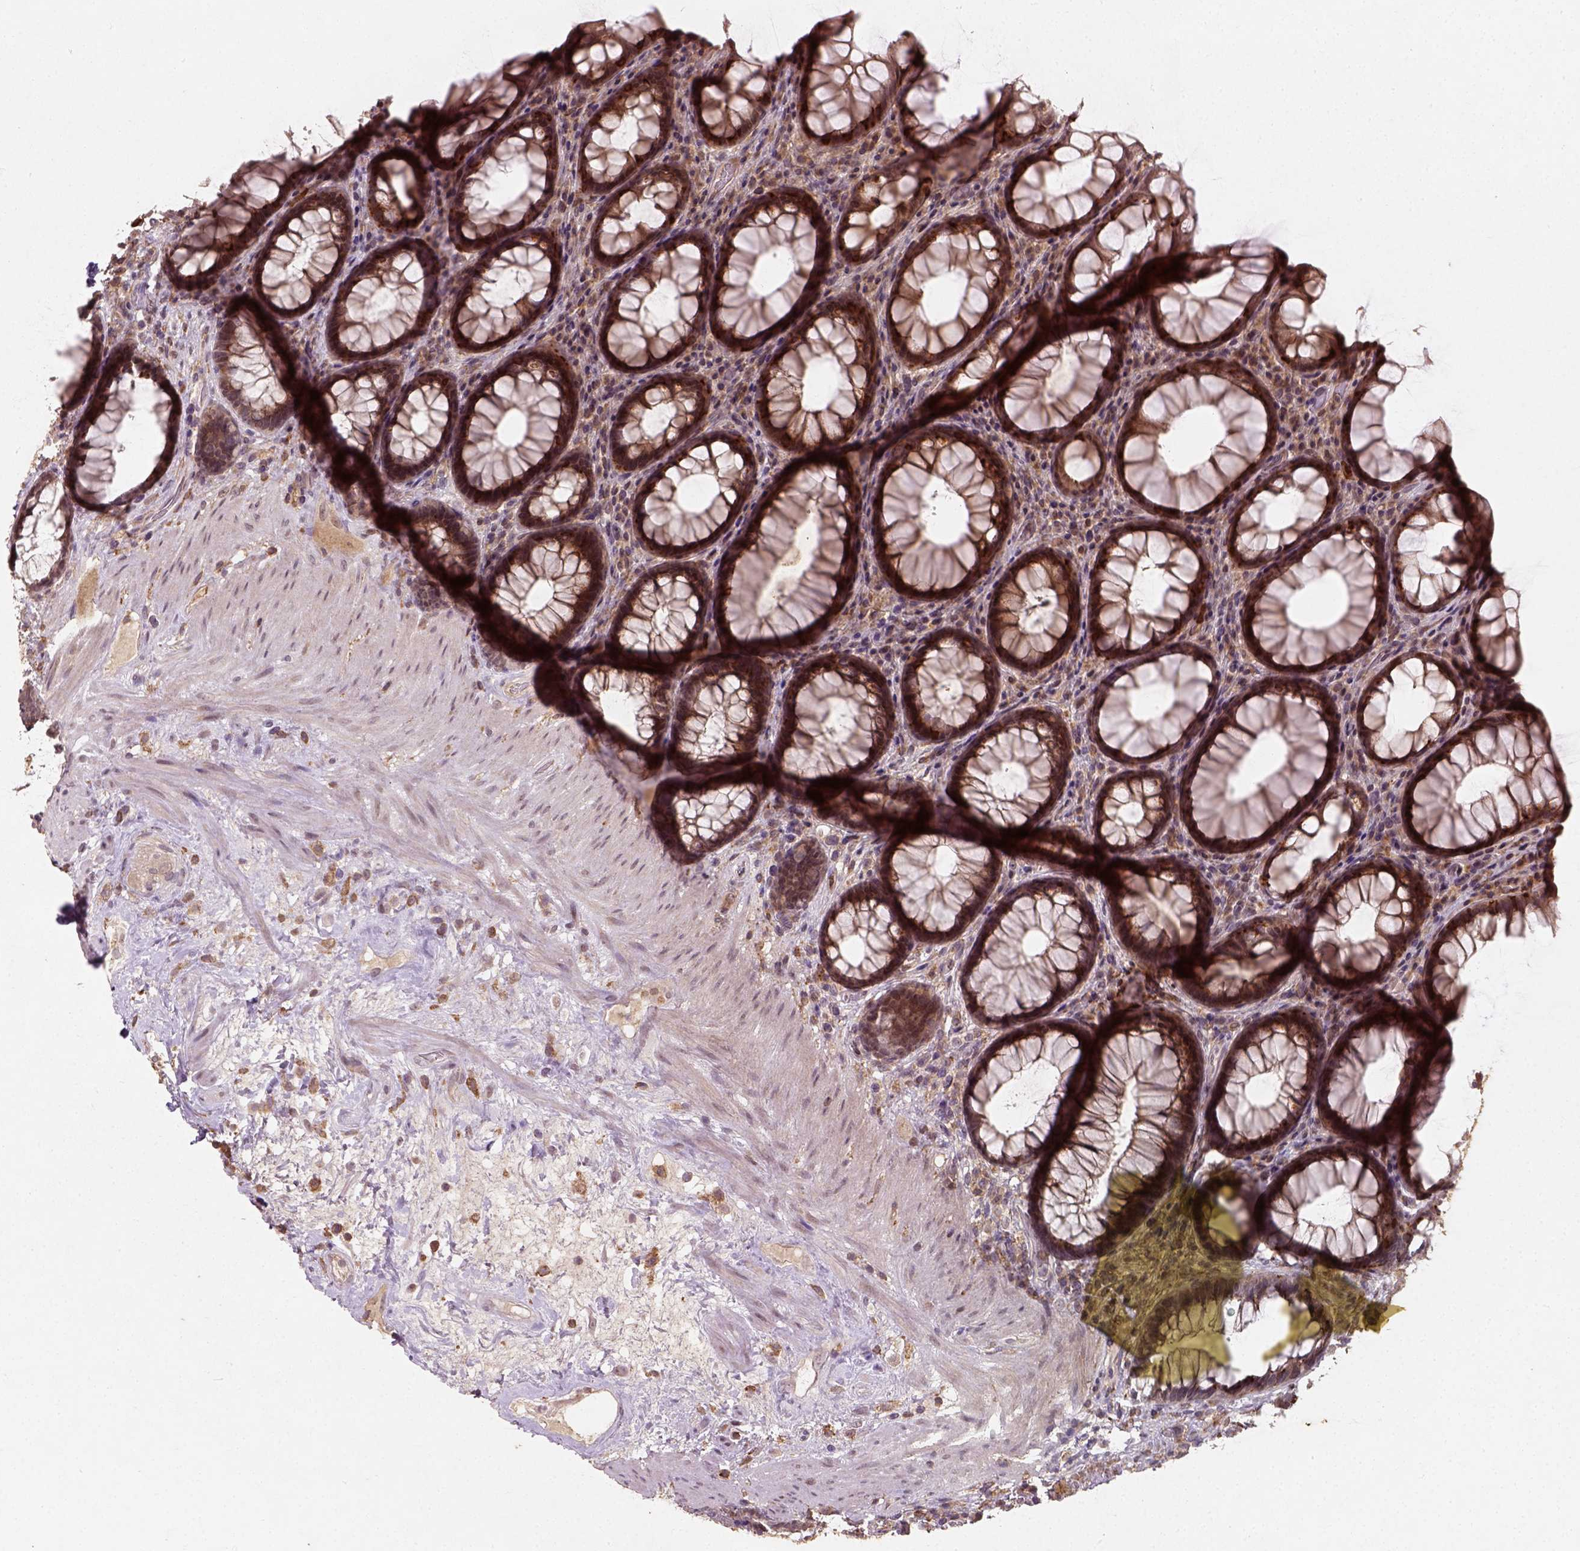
{"staining": {"intensity": "moderate", "quantity": "<25%", "location": "cytoplasmic/membranous"}, "tissue": "rectum", "cell_type": "Glandular cells", "image_type": "normal", "snomed": [{"axis": "morphology", "description": "Normal tissue, NOS"}, {"axis": "topography", "description": "Rectum"}], "caption": "Normal rectum shows moderate cytoplasmic/membranous positivity in about <25% of glandular cells (IHC, brightfield microscopy, high magnification)..", "gene": "CAMKK1", "patient": {"sex": "male", "age": 72}}